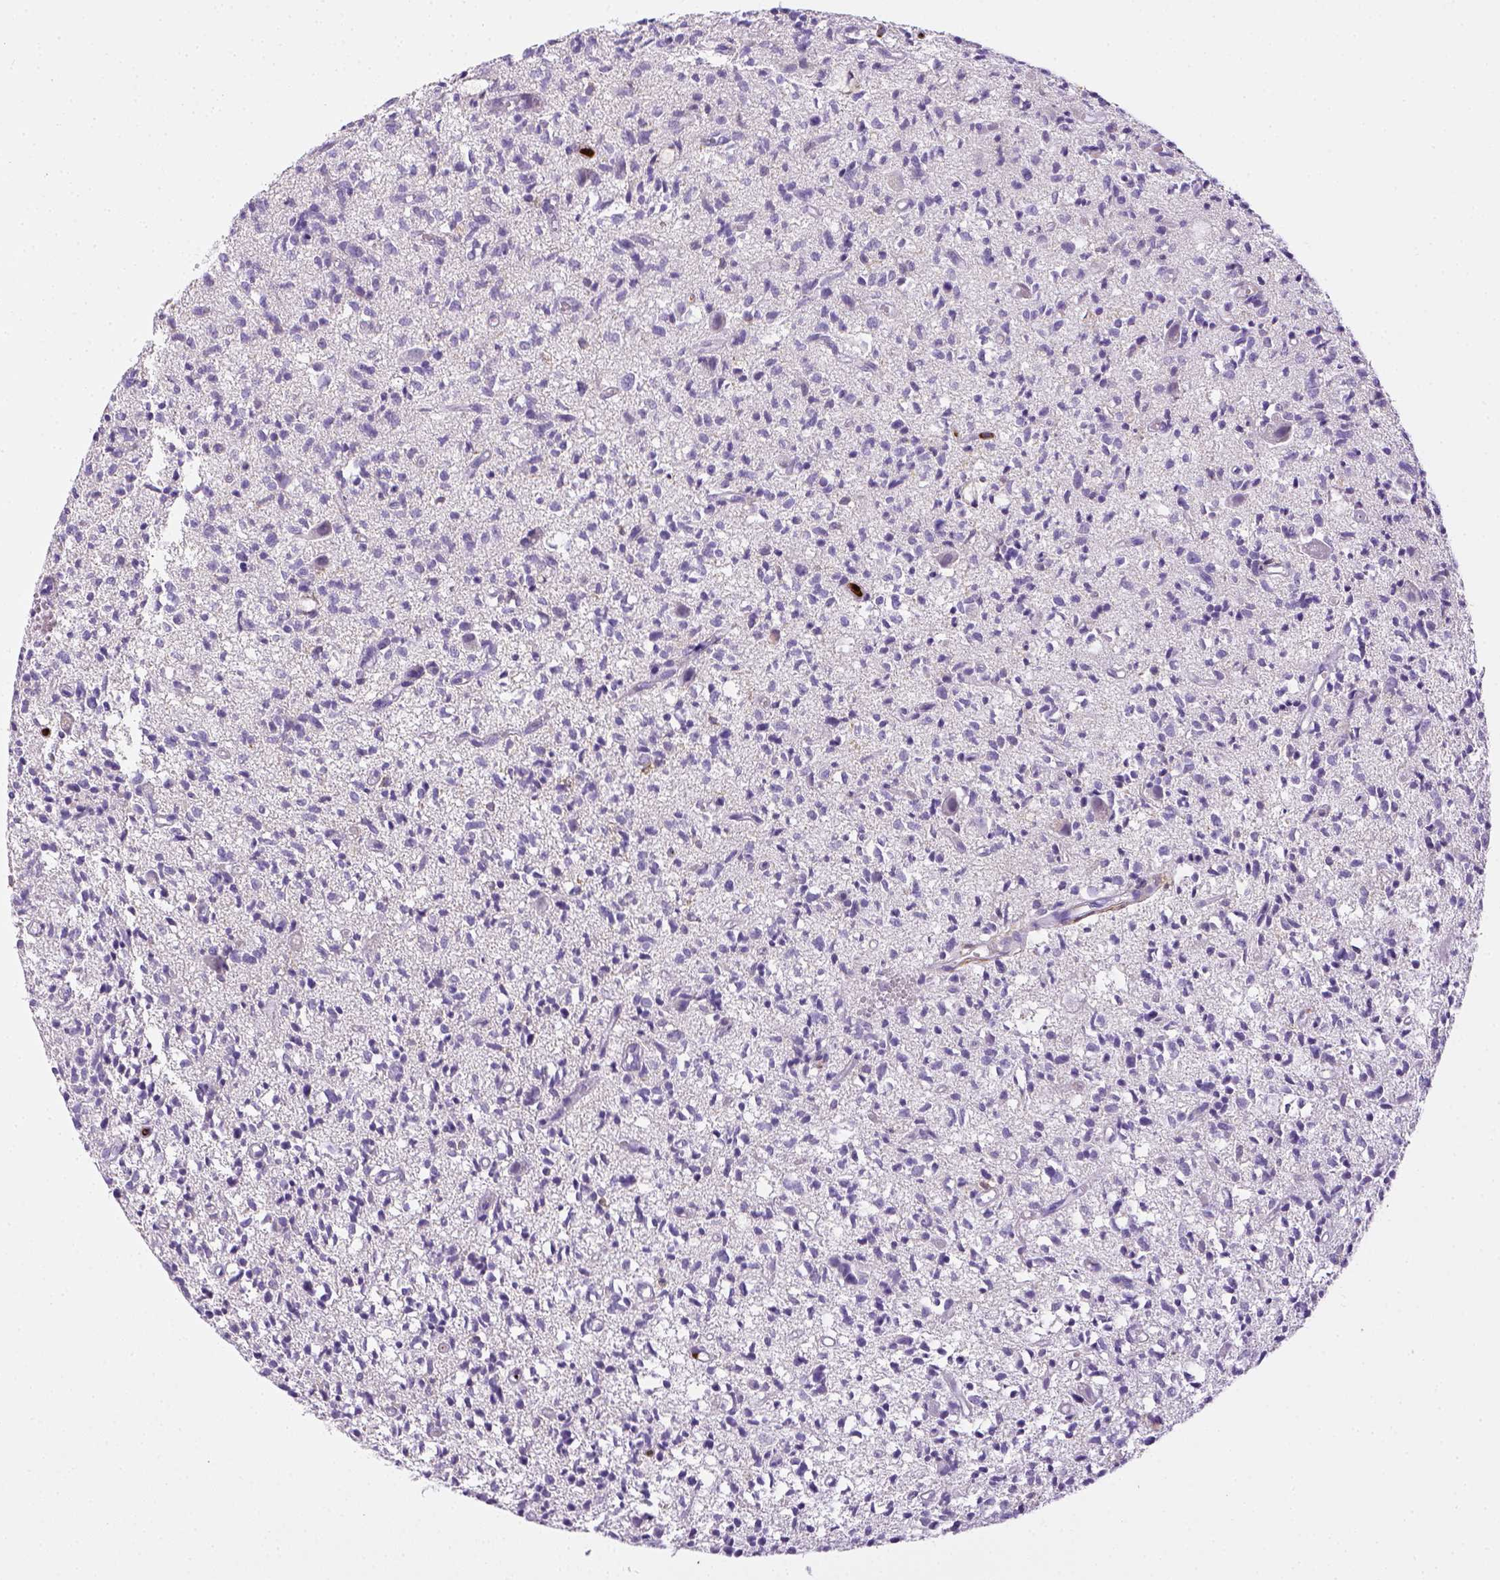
{"staining": {"intensity": "negative", "quantity": "none", "location": "none"}, "tissue": "glioma", "cell_type": "Tumor cells", "image_type": "cancer", "snomed": [{"axis": "morphology", "description": "Glioma, malignant, Low grade"}, {"axis": "topography", "description": "Brain"}], "caption": "The immunohistochemistry (IHC) image has no significant expression in tumor cells of malignant glioma (low-grade) tissue. (DAB IHC with hematoxylin counter stain).", "gene": "ITGAM", "patient": {"sex": "male", "age": 64}}